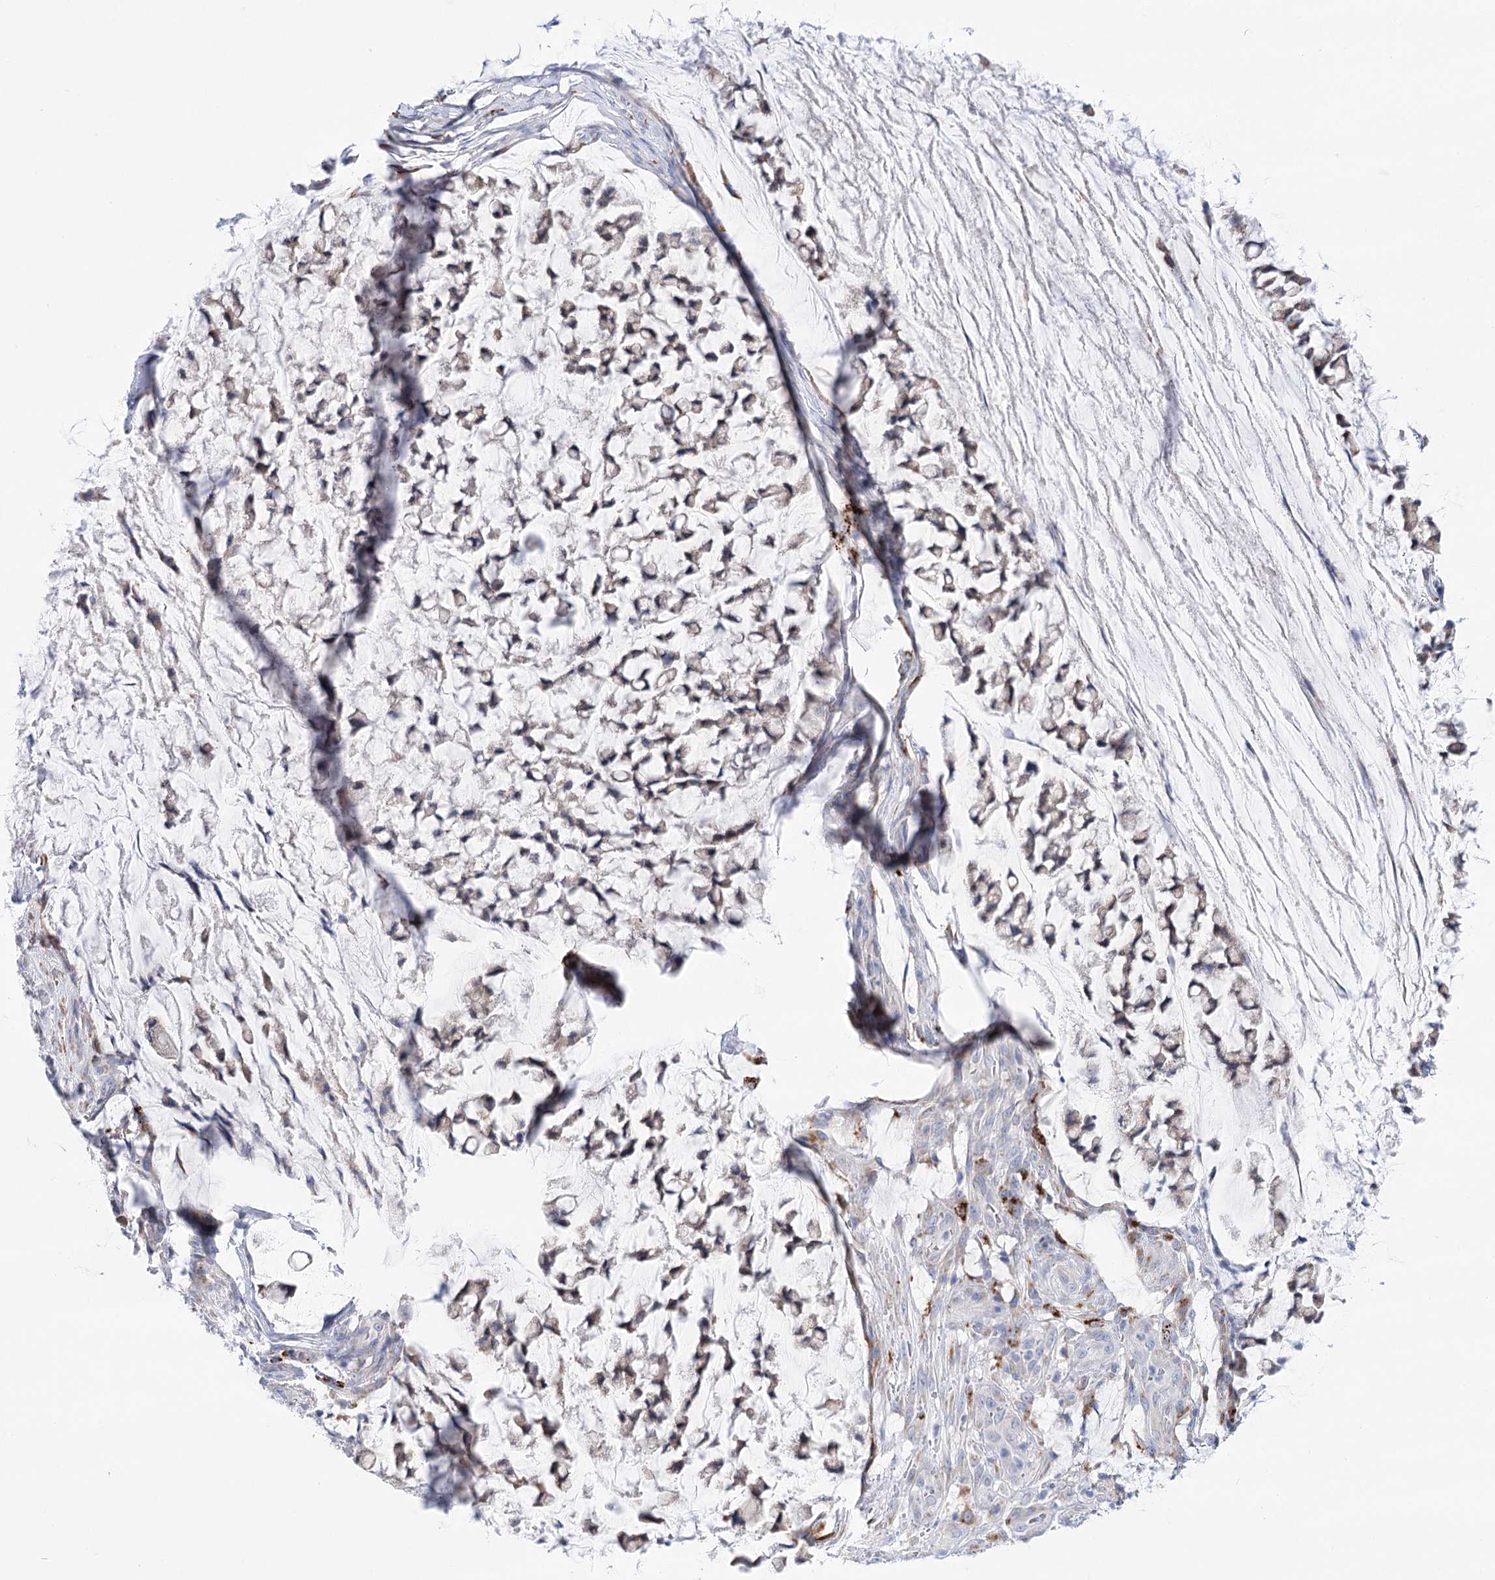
{"staining": {"intensity": "weak", "quantity": "25%-75%", "location": "cytoplasmic/membranous"}, "tissue": "stomach cancer", "cell_type": "Tumor cells", "image_type": "cancer", "snomed": [{"axis": "morphology", "description": "Adenocarcinoma, NOS"}, {"axis": "topography", "description": "Stomach, lower"}], "caption": "Stomach cancer stained for a protein exhibits weak cytoplasmic/membranous positivity in tumor cells. (DAB IHC, brown staining for protein, blue staining for nuclei).", "gene": "SIAE", "patient": {"sex": "male", "age": 67}}